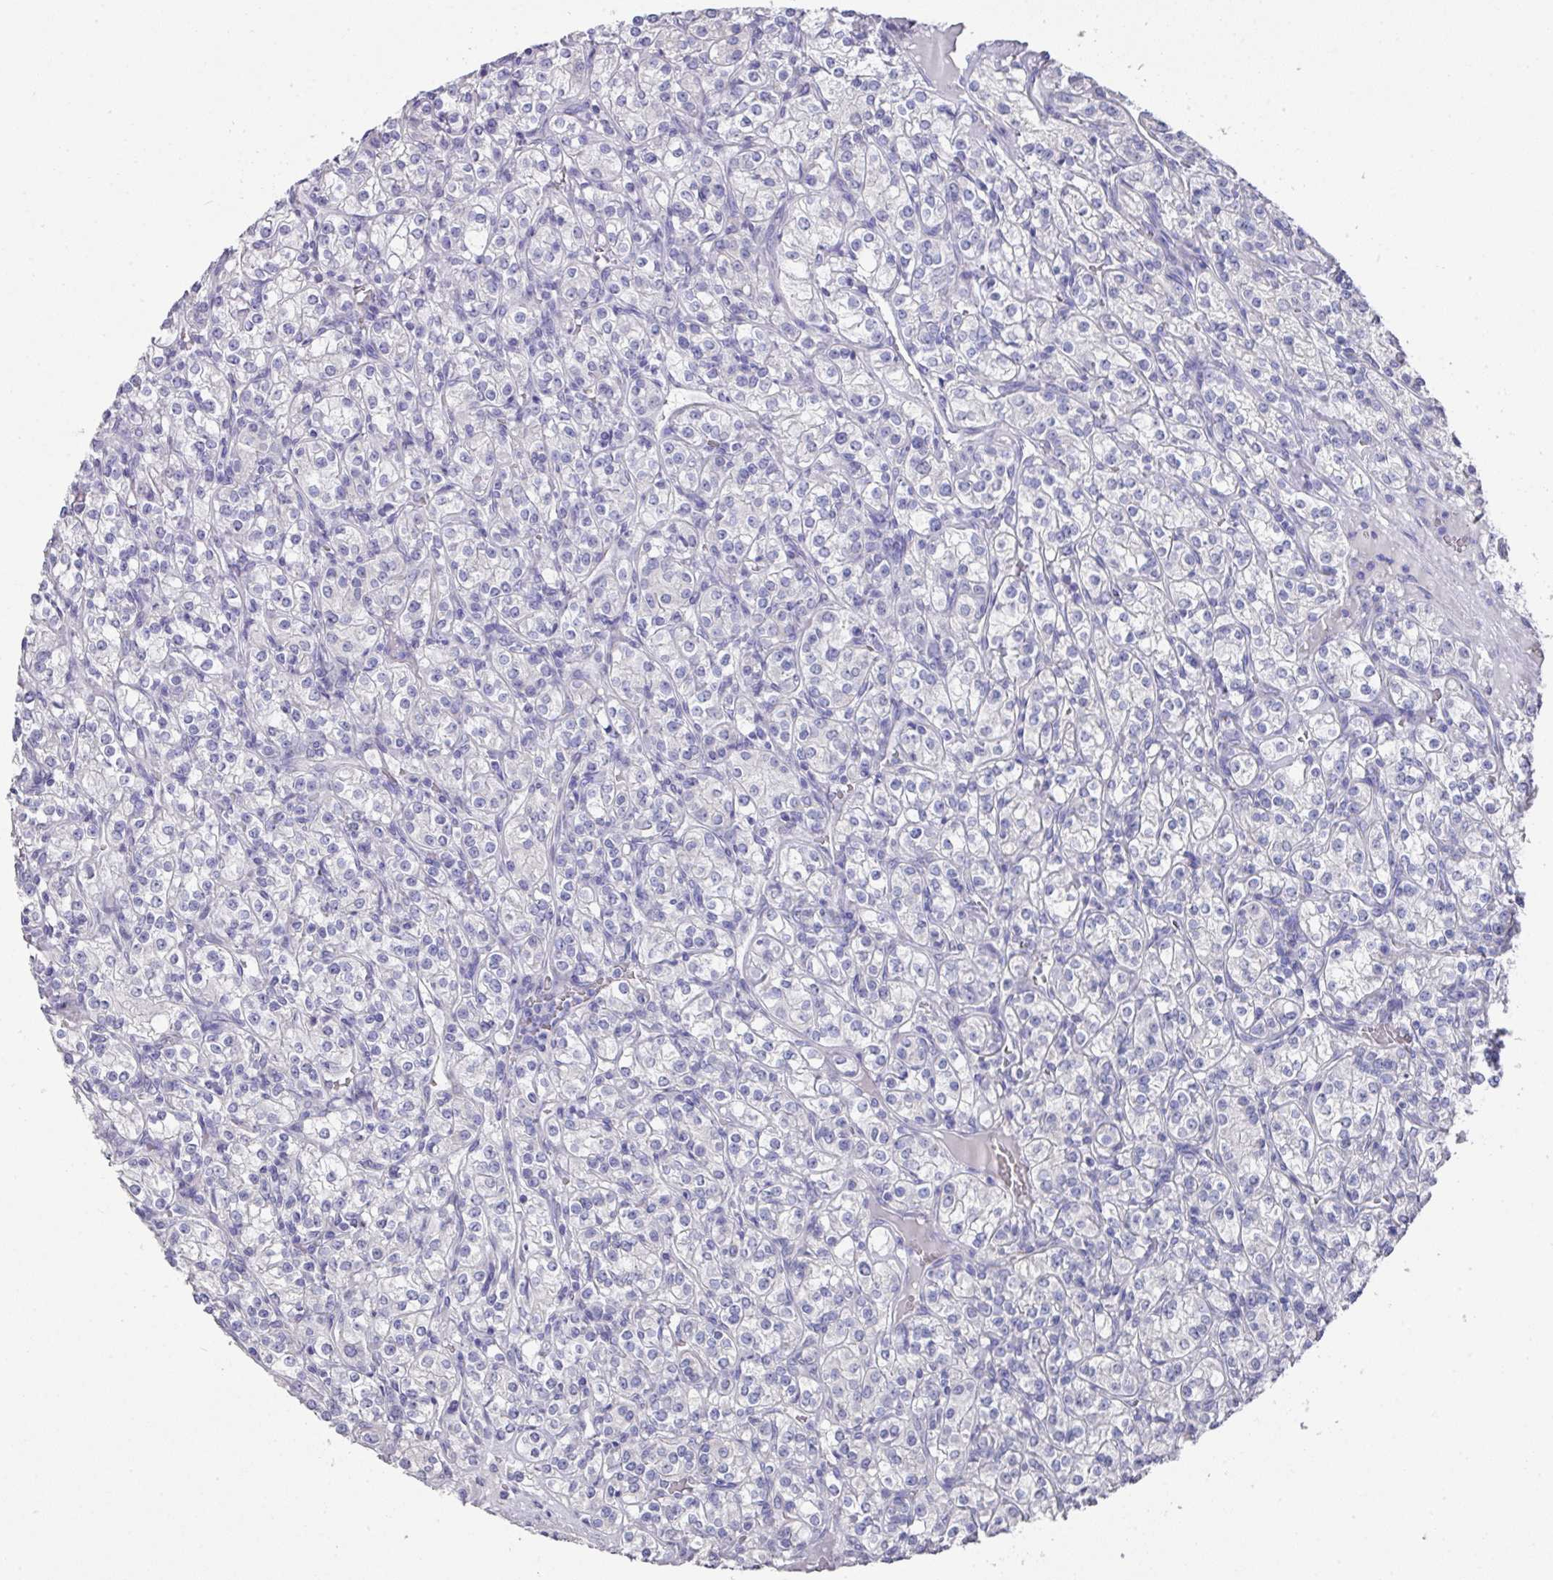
{"staining": {"intensity": "negative", "quantity": "none", "location": "none"}, "tissue": "renal cancer", "cell_type": "Tumor cells", "image_type": "cancer", "snomed": [{"axis": "morphology", "description": "Adenocarcinoma, NOS"}, {"axis": "topography", "description": "Kidney"}], "caption": "There is no significant staining in tumor cells of adenocarcinoma (renal).", "gene": "DAZL", "patient": {"sex": "male", "age": 77}}